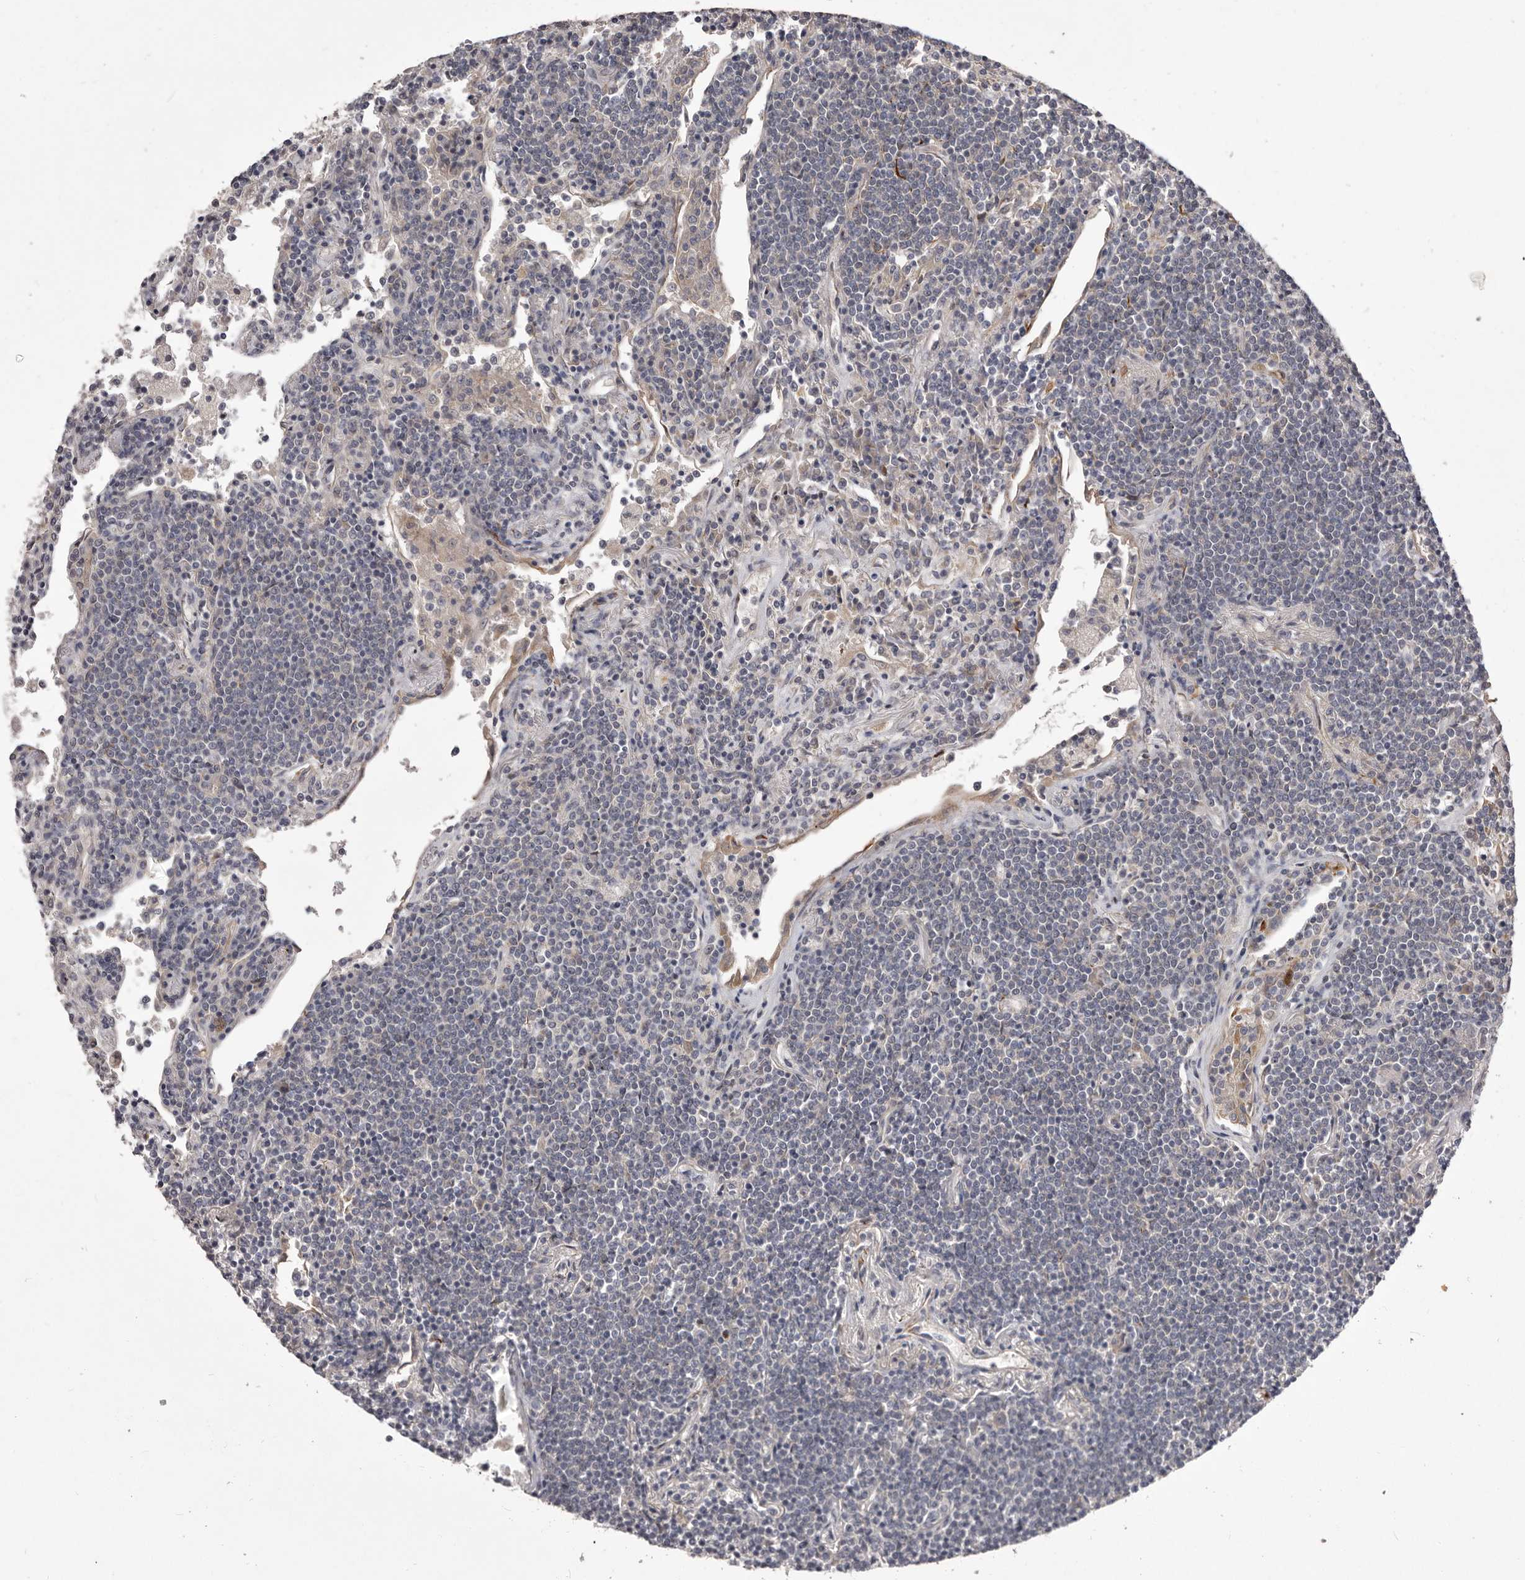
{"staining": {"intensity": "negative", "quantity": "none", "location": "none"}, "tissue": "lymphoma", "cell_type": "Tumor cells", "image_type": "cancer", "snomed": [{"axis": "morphology", "description": "Malignant lymphoma, non-Hodgkin's type, Low grade"}, {"axis": "topography", "description": "Lung"}], "caption": "IHC of lymphoma demonstrates no expression in tumor cells.", "gene": "PNRC1", "patient": {"sex": "female", "age": 71}}